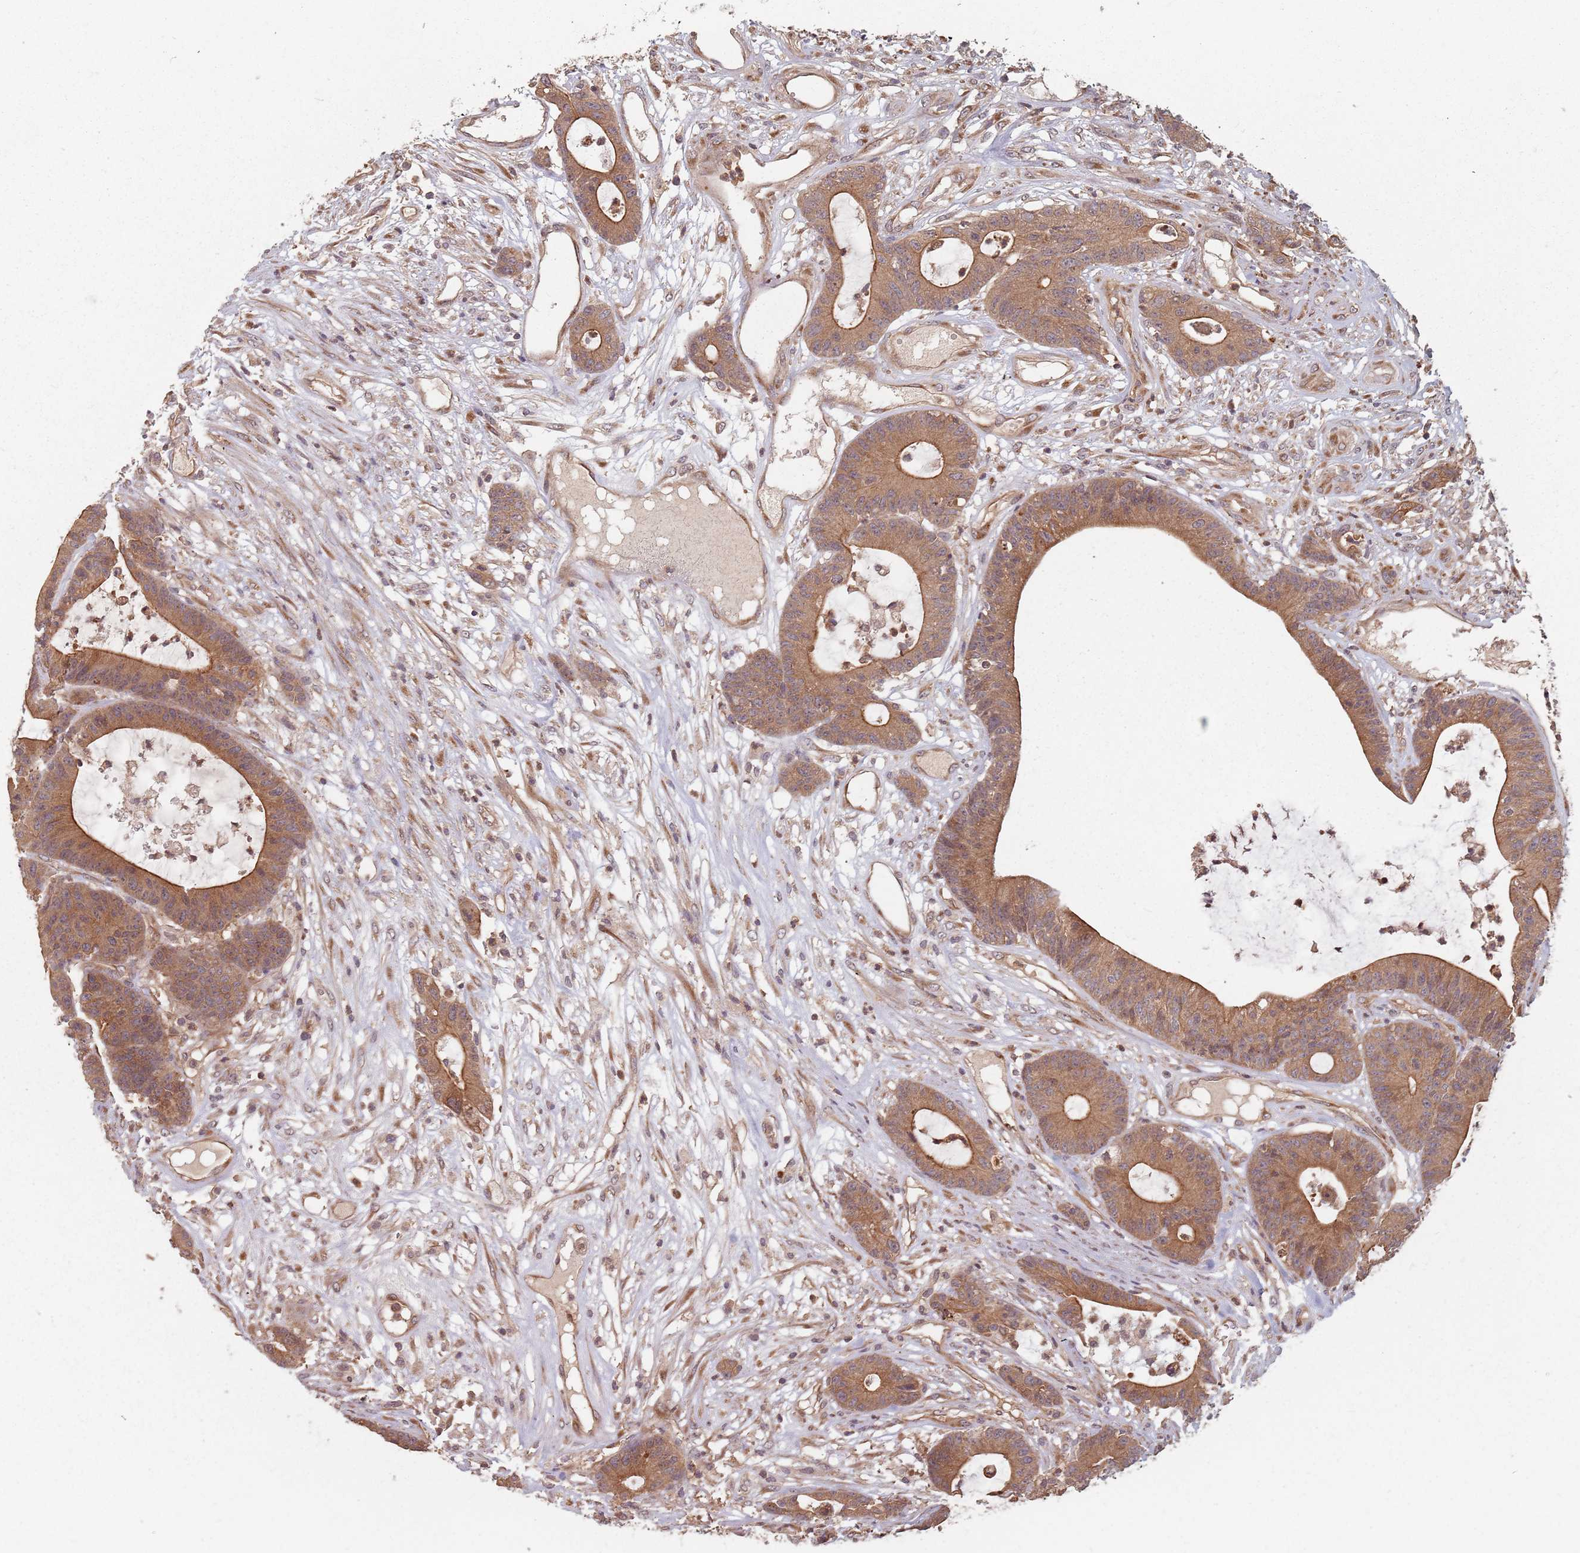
{"staining": {"intensity": "moderate", "quantity": ">75%", "location": "cytoplasmic/membranous"}, "tissue": "colorectal cancer", "cell_type": "Tumor cells", "image_type": "cancer", "snomed": [{"axis": "morphology", "description": "Adenocarcinoma, NOS"}, {"axis": "topography", "description": "Colon"}], "caption": "There is medium levels of moderate cytoplasmic/membranous positivity in tumor cells of adenocarcinoma (colorectal), as demonstrated by immunohistochemical staining (brown color).", "gene": "C3orf14", "patient": {"sex": "female", "age": 84}}